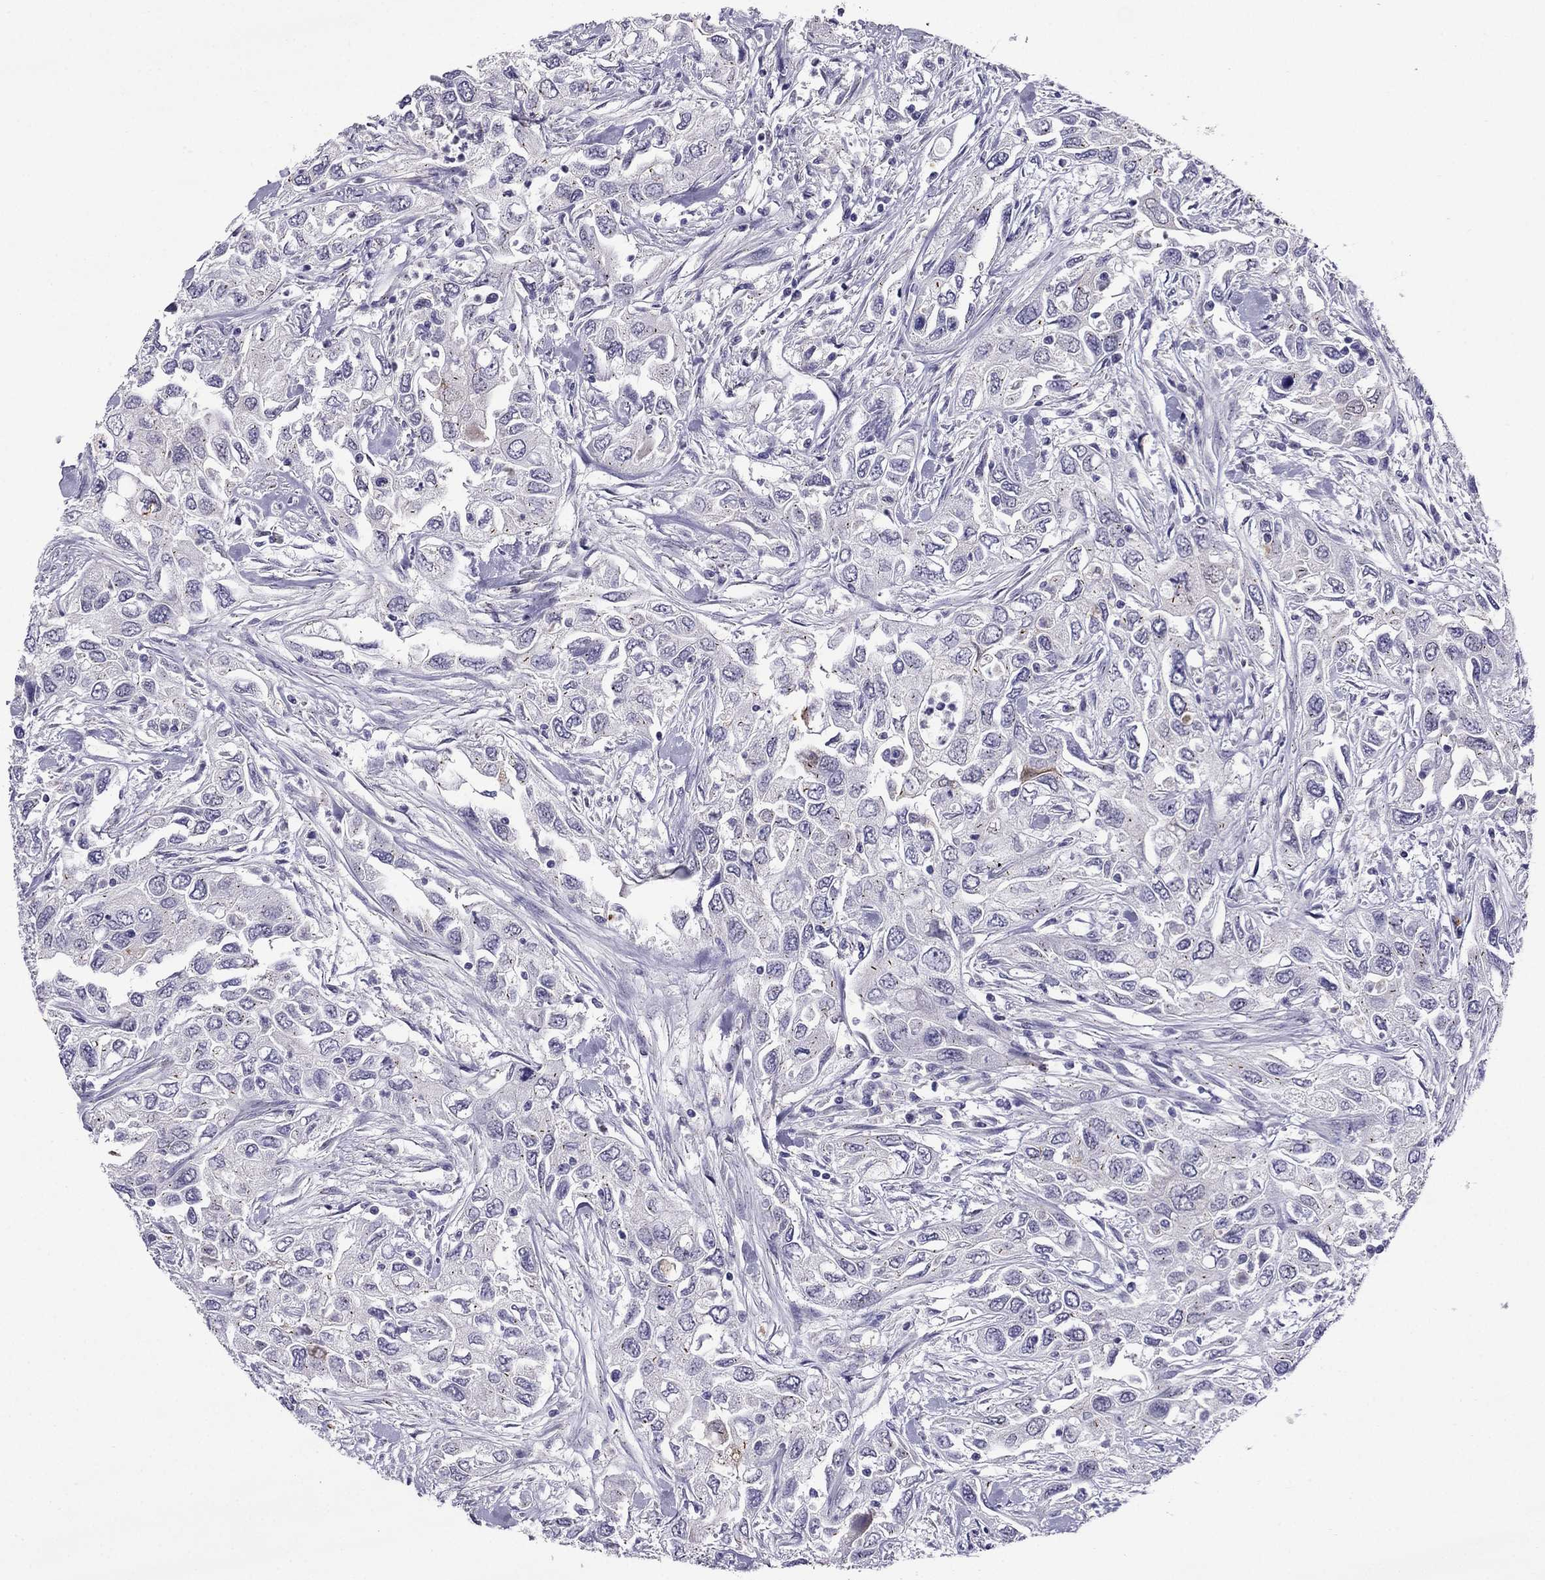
{"staining": {"intensity": "negative", "quantity": "none", "location": "none"}, "tissue": "urothelial cancer", "cell_type": "Tumor cells", "image_type": "cancer", "snomed": [{"axis": "morphology", "description": "Urothelial carcinoma, High grade"}, {"axis": "topography", "description": "Urinary bladder"}], "caption": "Urothelial carcinoma (high-grade) stained for a protein using IHC displays no staining tumor cells.", "gene": "MYBPH", "patient": {"sex": "male", "age": 76}}